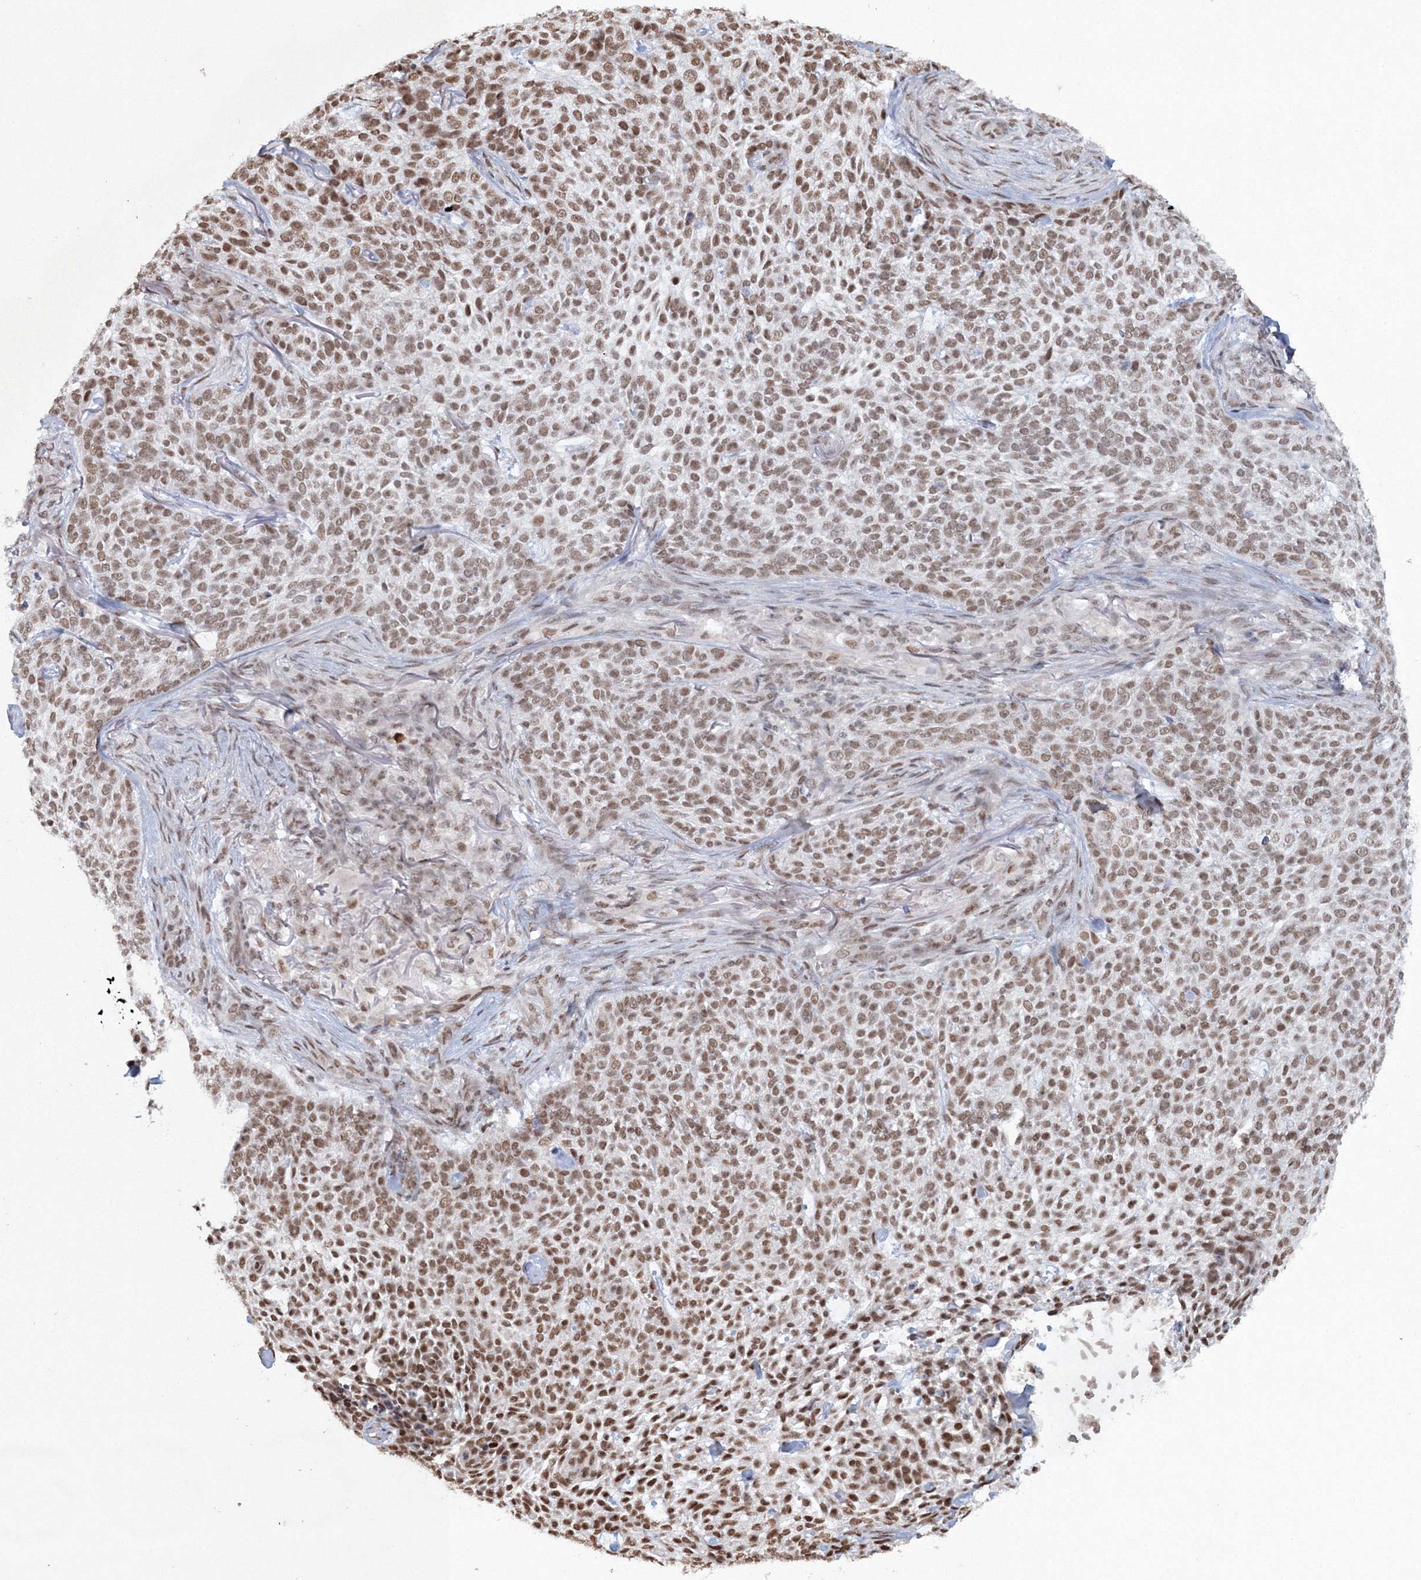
{"staining": {"intensity": "moderate", "quantity": ">75%", "location": "nuclear"}, "tissue": "skin cancer", "cell_type": "Tumor cells", "image_type": "cancer", "snomed": [{"axis": "morphology", "description": "Basal cell carcinoma"}, {"axis": "topography", "description": "Skin"}], "caption": "IHC histopathology image of neoplastic tissue: skin cancer (basal cell carcinoma) stained using immunohistochemistry (IHC) shows medium levels of moderate protein expression localized specifically in the nuclear of tumor cells, appearing as a nuclear brown color.", "gene": "C3orf33", "patient": {"sex": "female", "age": 64}}